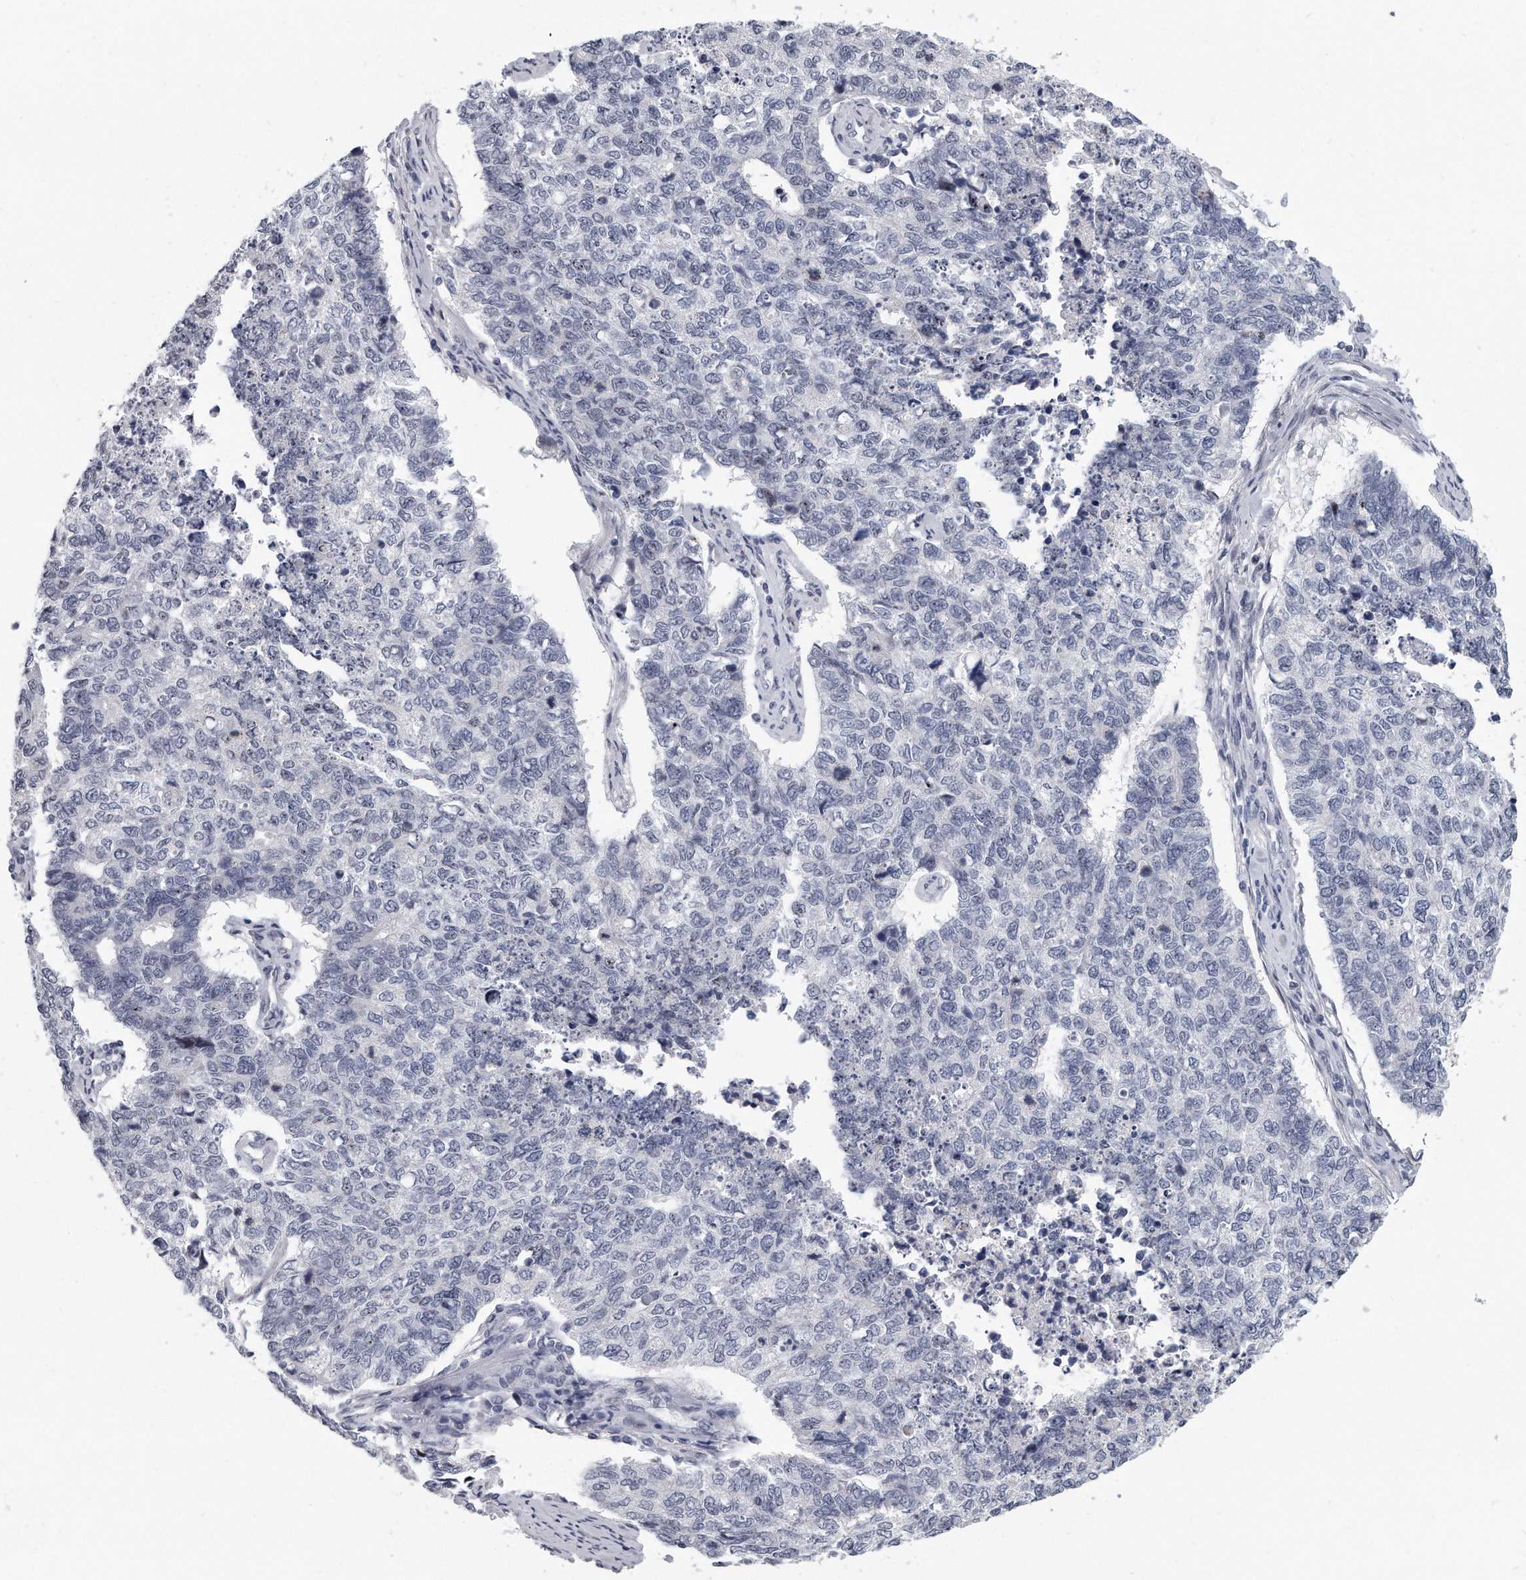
{"staining": {"intensity": "negative", "quantity": "none", "location": "none"}, "tissue": "cervical cancer", "cell_type": "Tumor cells", "image_type": "cancer", "snomed": [{"axis": "morphology", "description": "Squamous cell carcinoma, NOS"}, {"axis": "topography", "description": "Cervix"}], "caption": "This is an immunohistochemistry (IHC) photomicrograph of squamous cell carcinoma (cervical). There is no expression in tumor cells.", "gene": "TFCP2L1", "patient": {"sex": "female", "age": 63}}